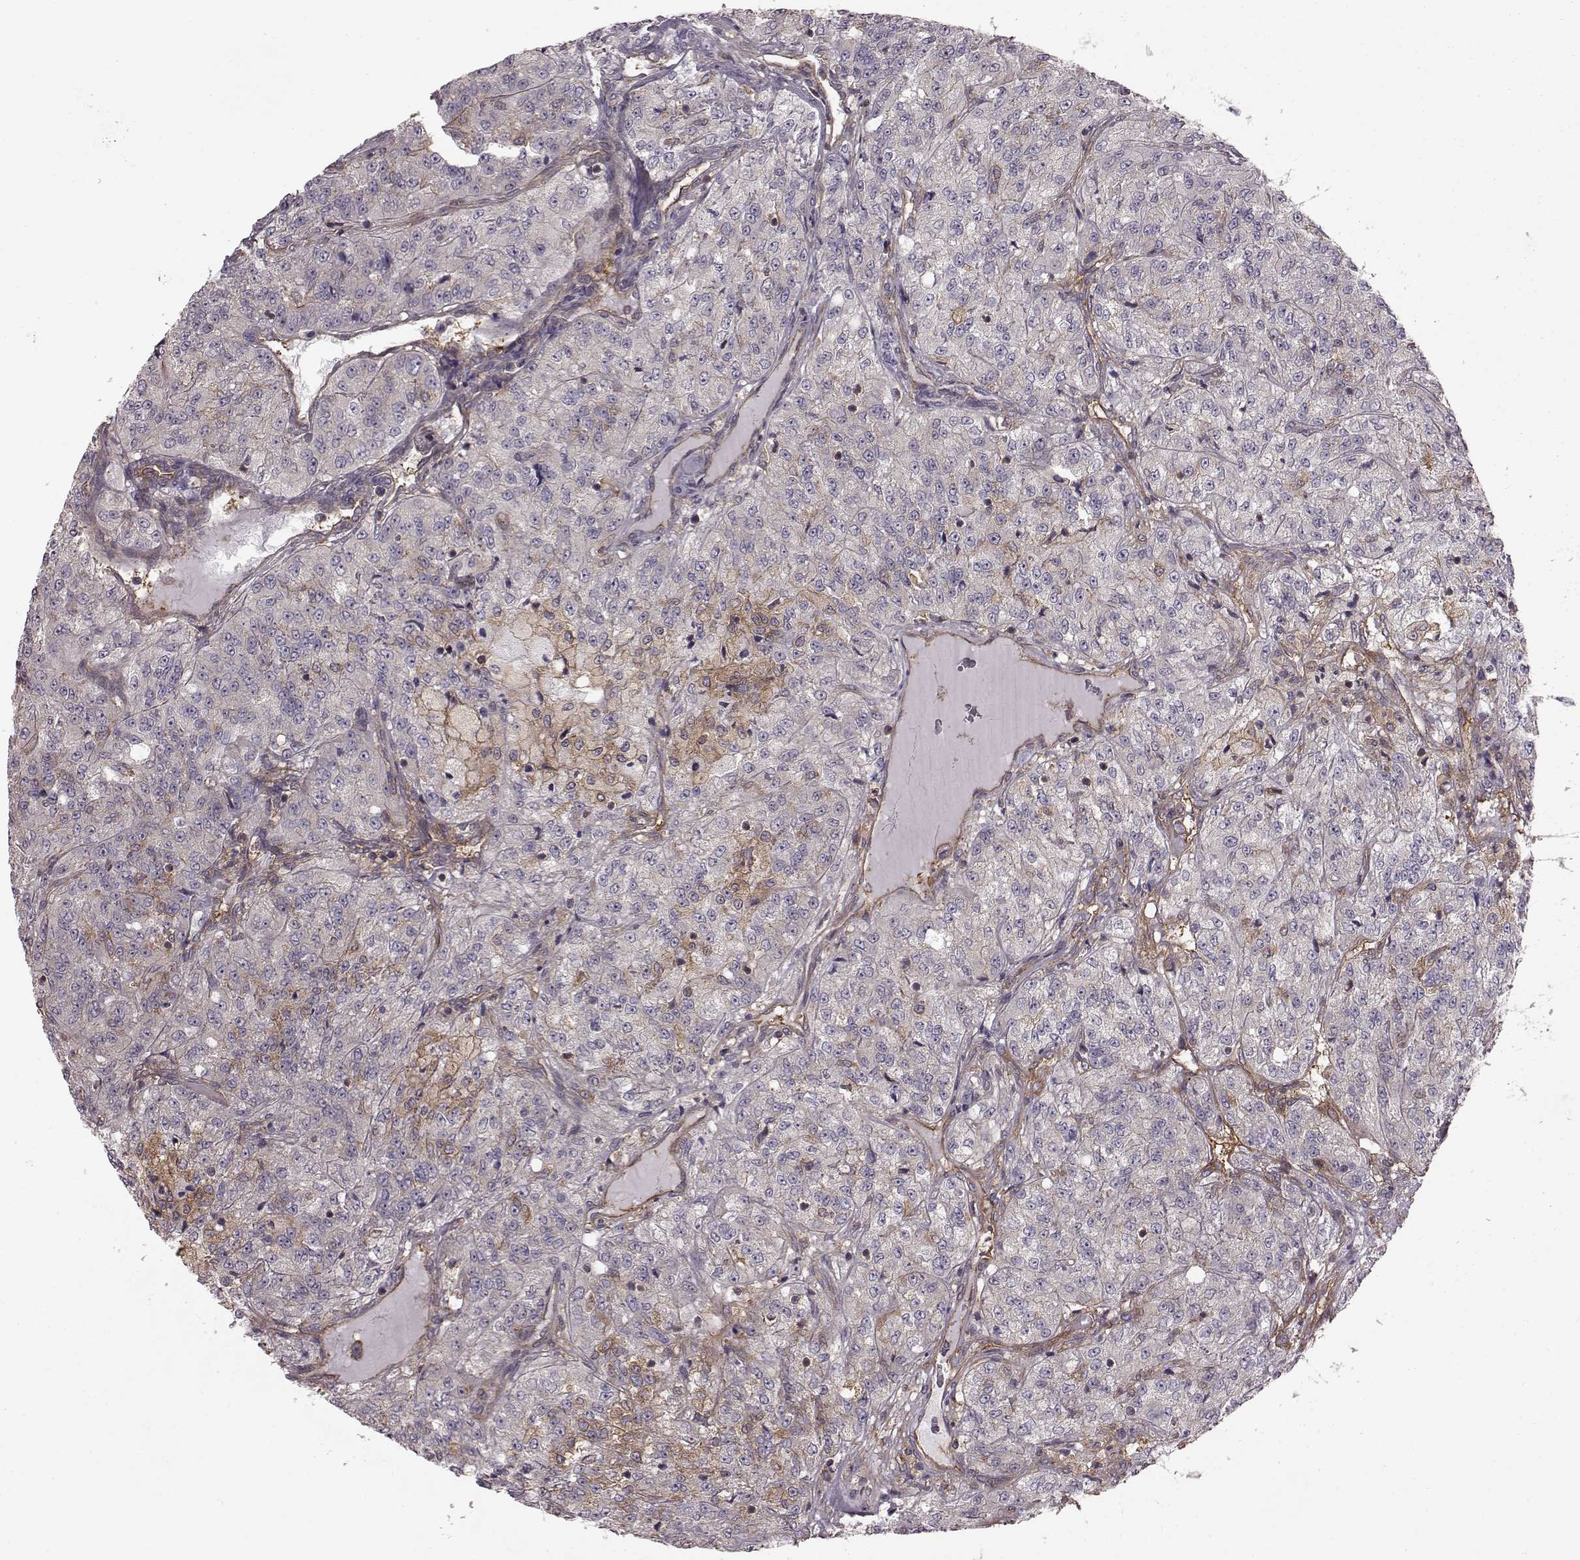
{"staining": {"intensity": "weak", "quantity": "25%-75%", "location": "cytoplasmic/membranous"}, "tissue": "renal cancer", "cell_type": "Tumor cells", "image_type": "cancer", "snomed": [{"axis": "morphology", "description": "Adenocarcinoma, NOS"}, {"axis": "topography", "description": "Kidney"}], "caption": "Protein staining shows weak cytoplasmic/membranous positivity in approximately 25%-75% of tumor cells in renal cancer.", "gene": "RABGAP1", "patient": {"sex": "female", "age": 63}}